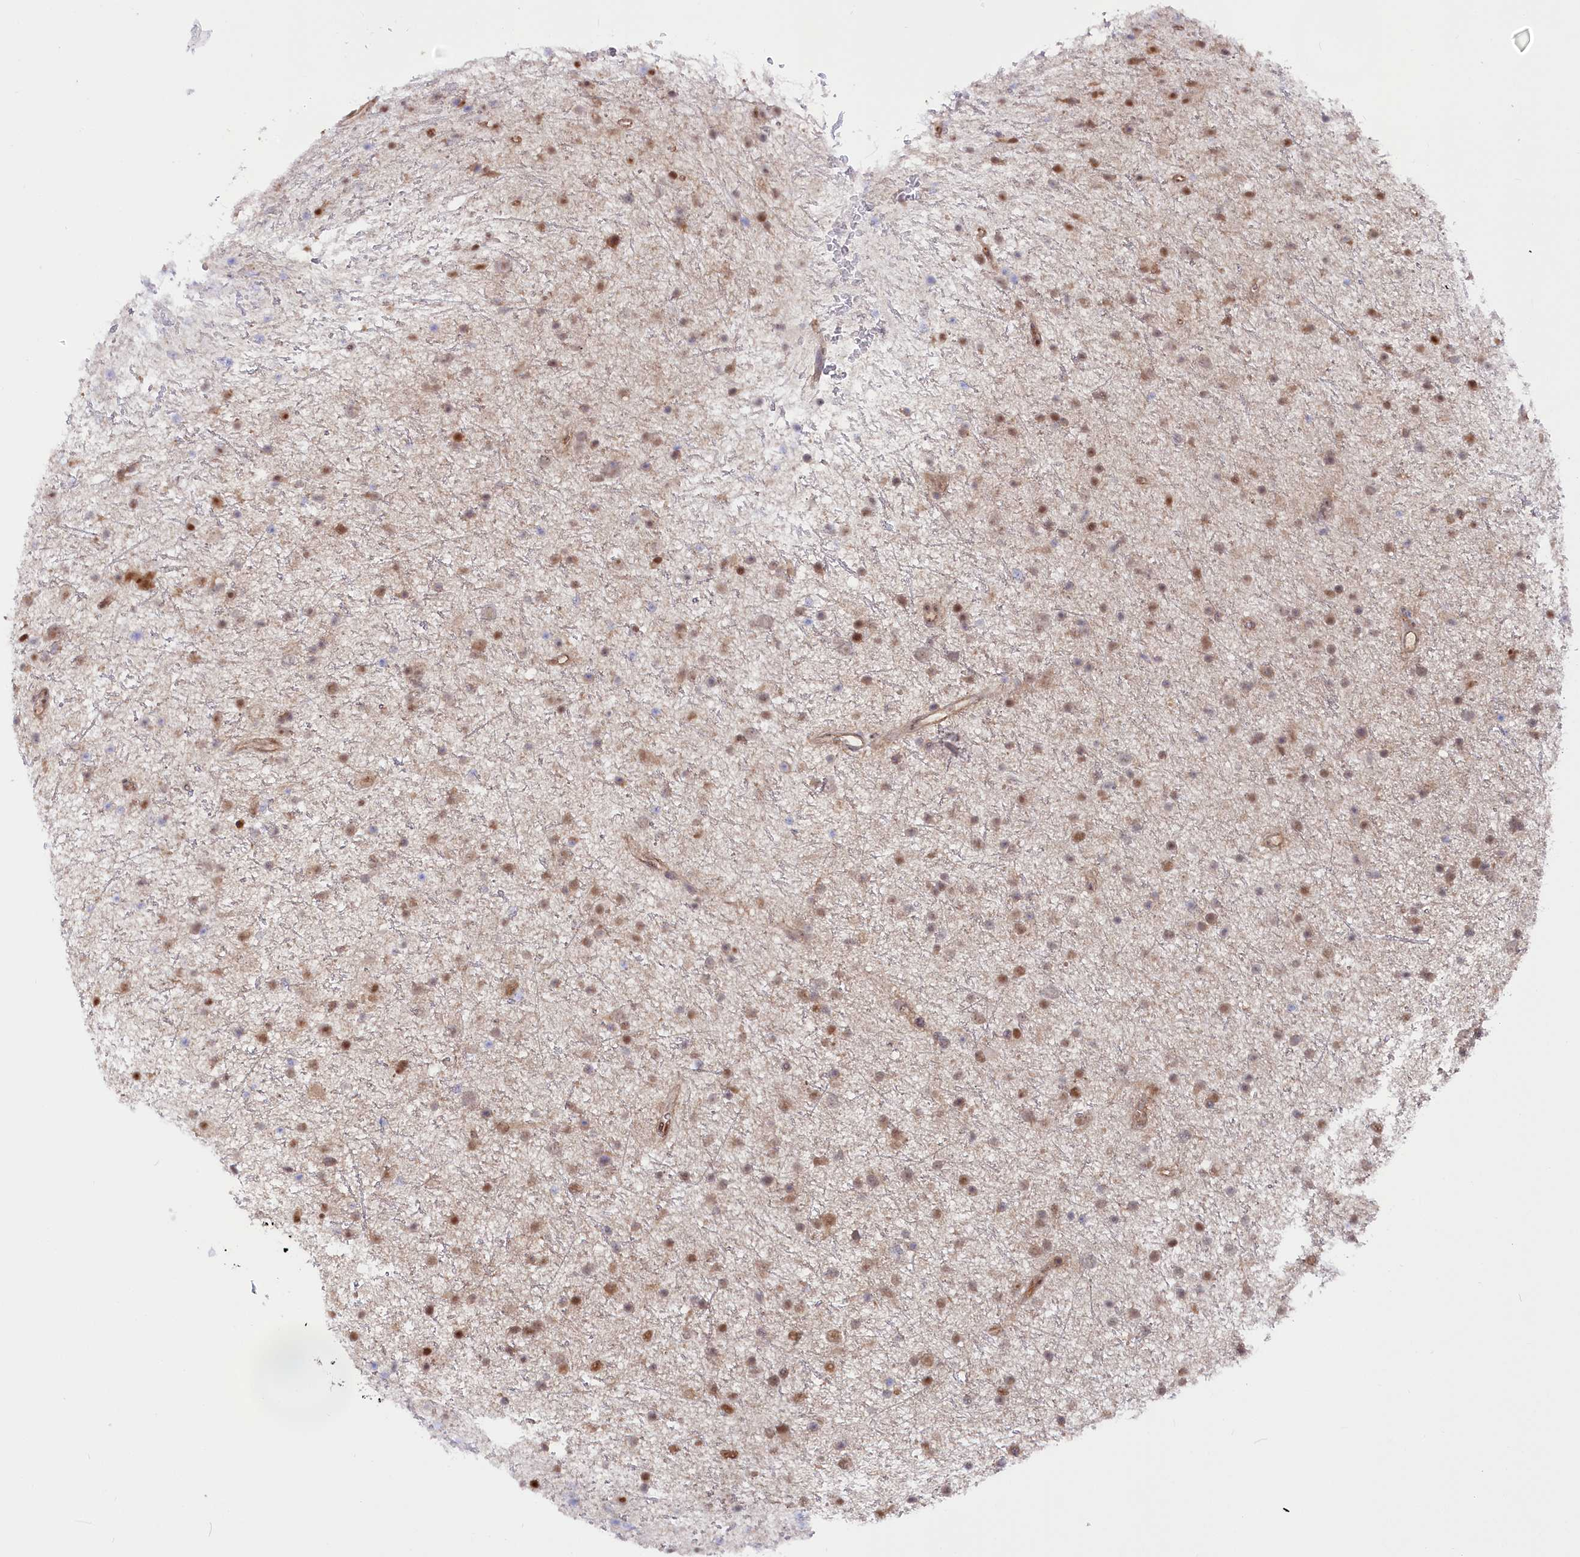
{"staining": {"intensity": "moderate", "quantity": "25%-75%", "location": "nuclear"}, "tissue": "glioma", "cell_type": "Tumor cells", "image_type": "cancer", "snomed": [{"axis": "morphology", "description": "Glioma, malignant, Low grade"}, {"axis": "topography", "description": "Cerebral cortex"}], "caption": "IHC histopathology image of neoplastic tissue: glioma stained using immunohistochemistry (IHC) exhibits medium levels of moderate protein expression localized specifically in the nuclear of tumor cells, appearing as a nuclear brown color.", "gene": "PSMA1", "patient": {"sex": "female", "age": 39}}